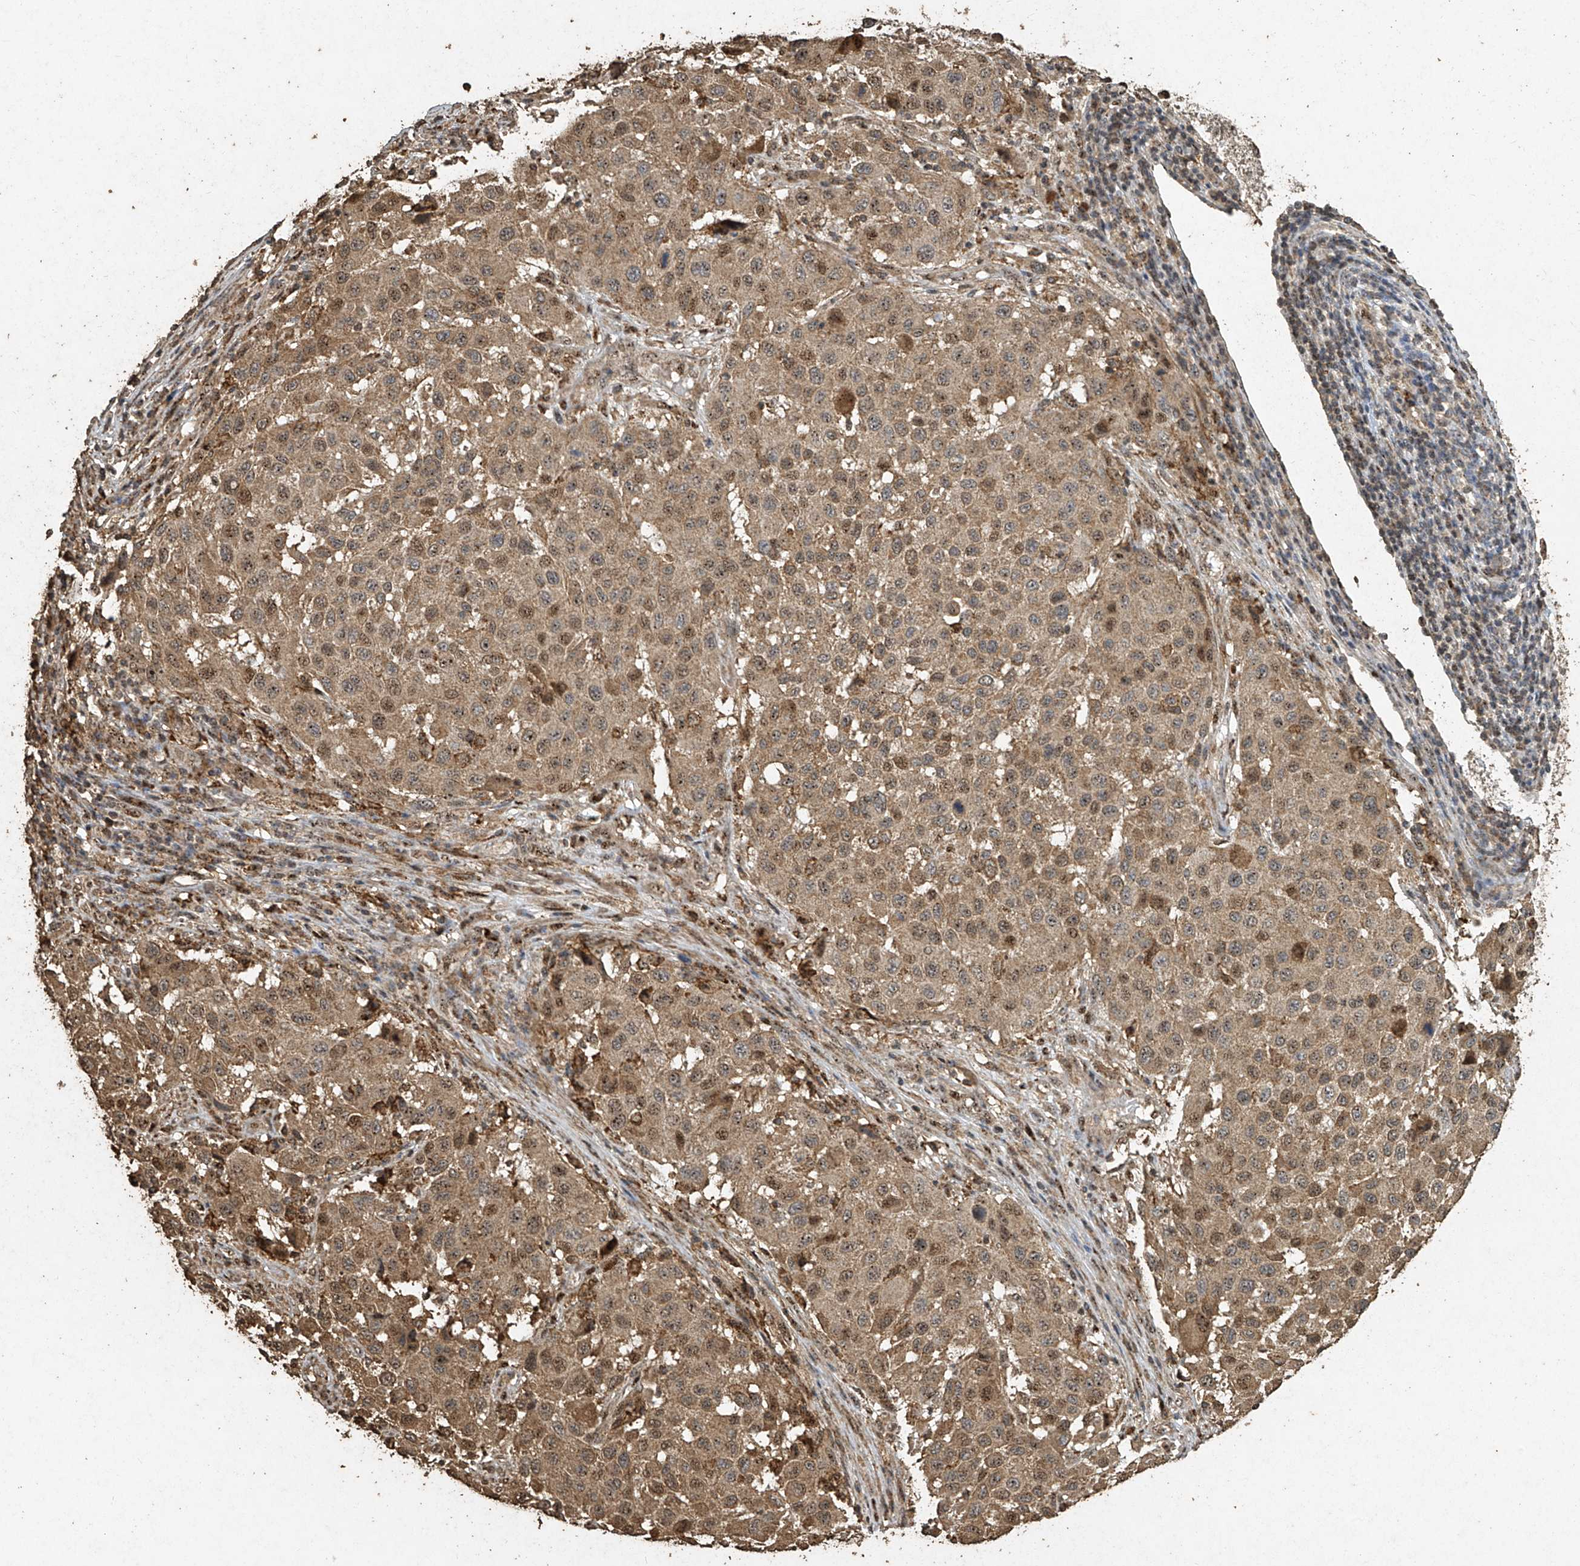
{"staining": {"intensity": "weak", "quantity": "<25%", "location": "nuclear"}, "tissue": "melanoma", "cell_type": "Tumor cells", "image_type": "cancer", "snomed": [{"axis": "morphology", "description": "Malignant melanoma, Metastatic site"}, {"axis": "topography", "description": "Lymph node"}], "caption": "This is an IHC histopathology image of melanoma. There is no expression in tumor cells.", "gene": "ERBB3", "patient": {"sex": "male", "age": 61}}